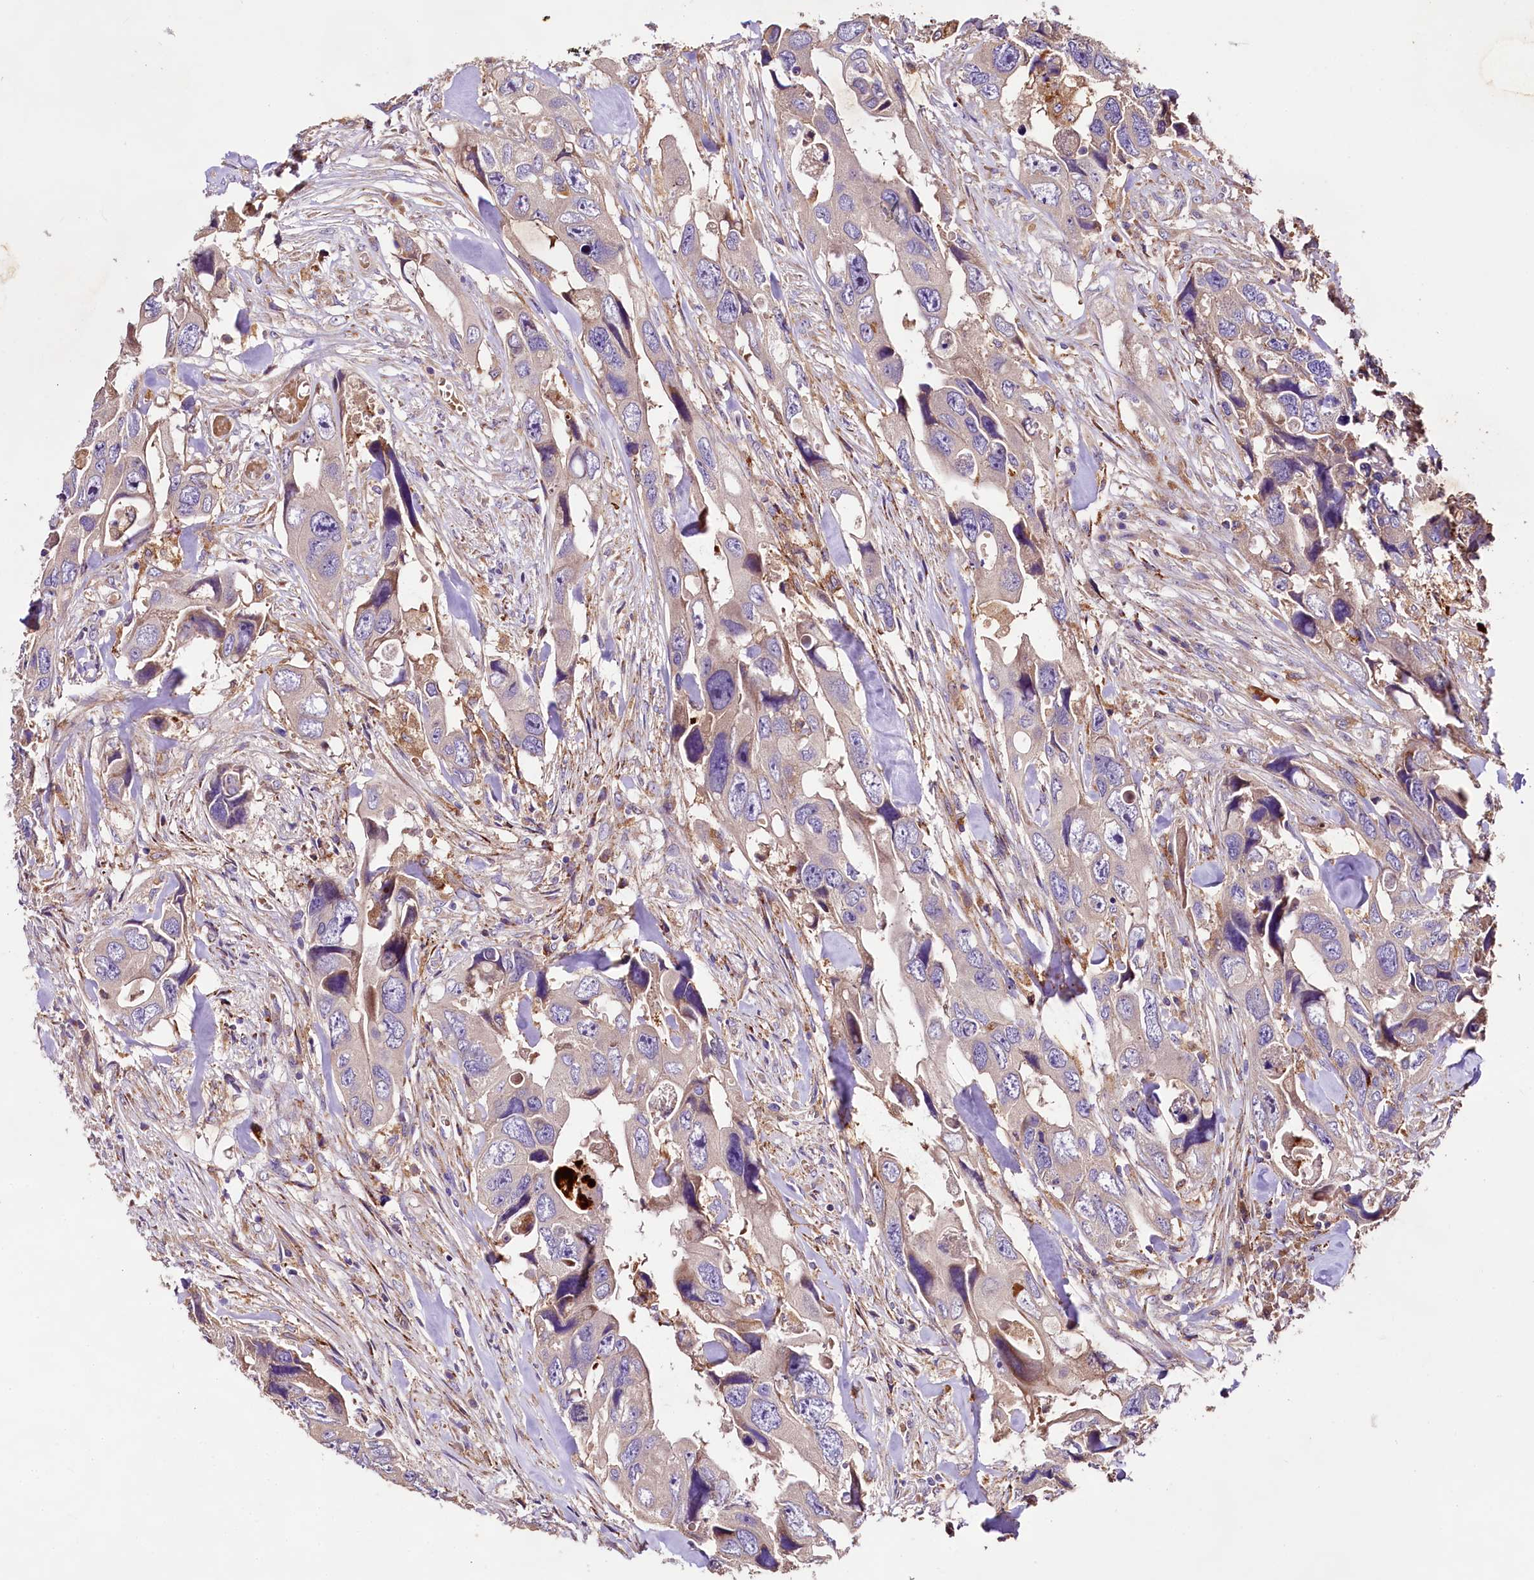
{"staining": {"intensity": "negative", "quantity": "none", "location": "none"}, "tissue": "colorectal cancer", "cell_type": "Tumor cells", "image_type": "cancer", "snomed": [{"axis": "morphology", "description": "Adenocarcinoma, NOS"}, {"axis": "topography", "description": "Rectum"}], "caption": "This image is of adenocarcinoma (colorectal) stained with IHC to label a protein in brown with the nuclei are counter-stained blue. There is no positivity in tumor cells.", "gene": "DMXL2", "patient": {"sex": "male", "age": 57}}